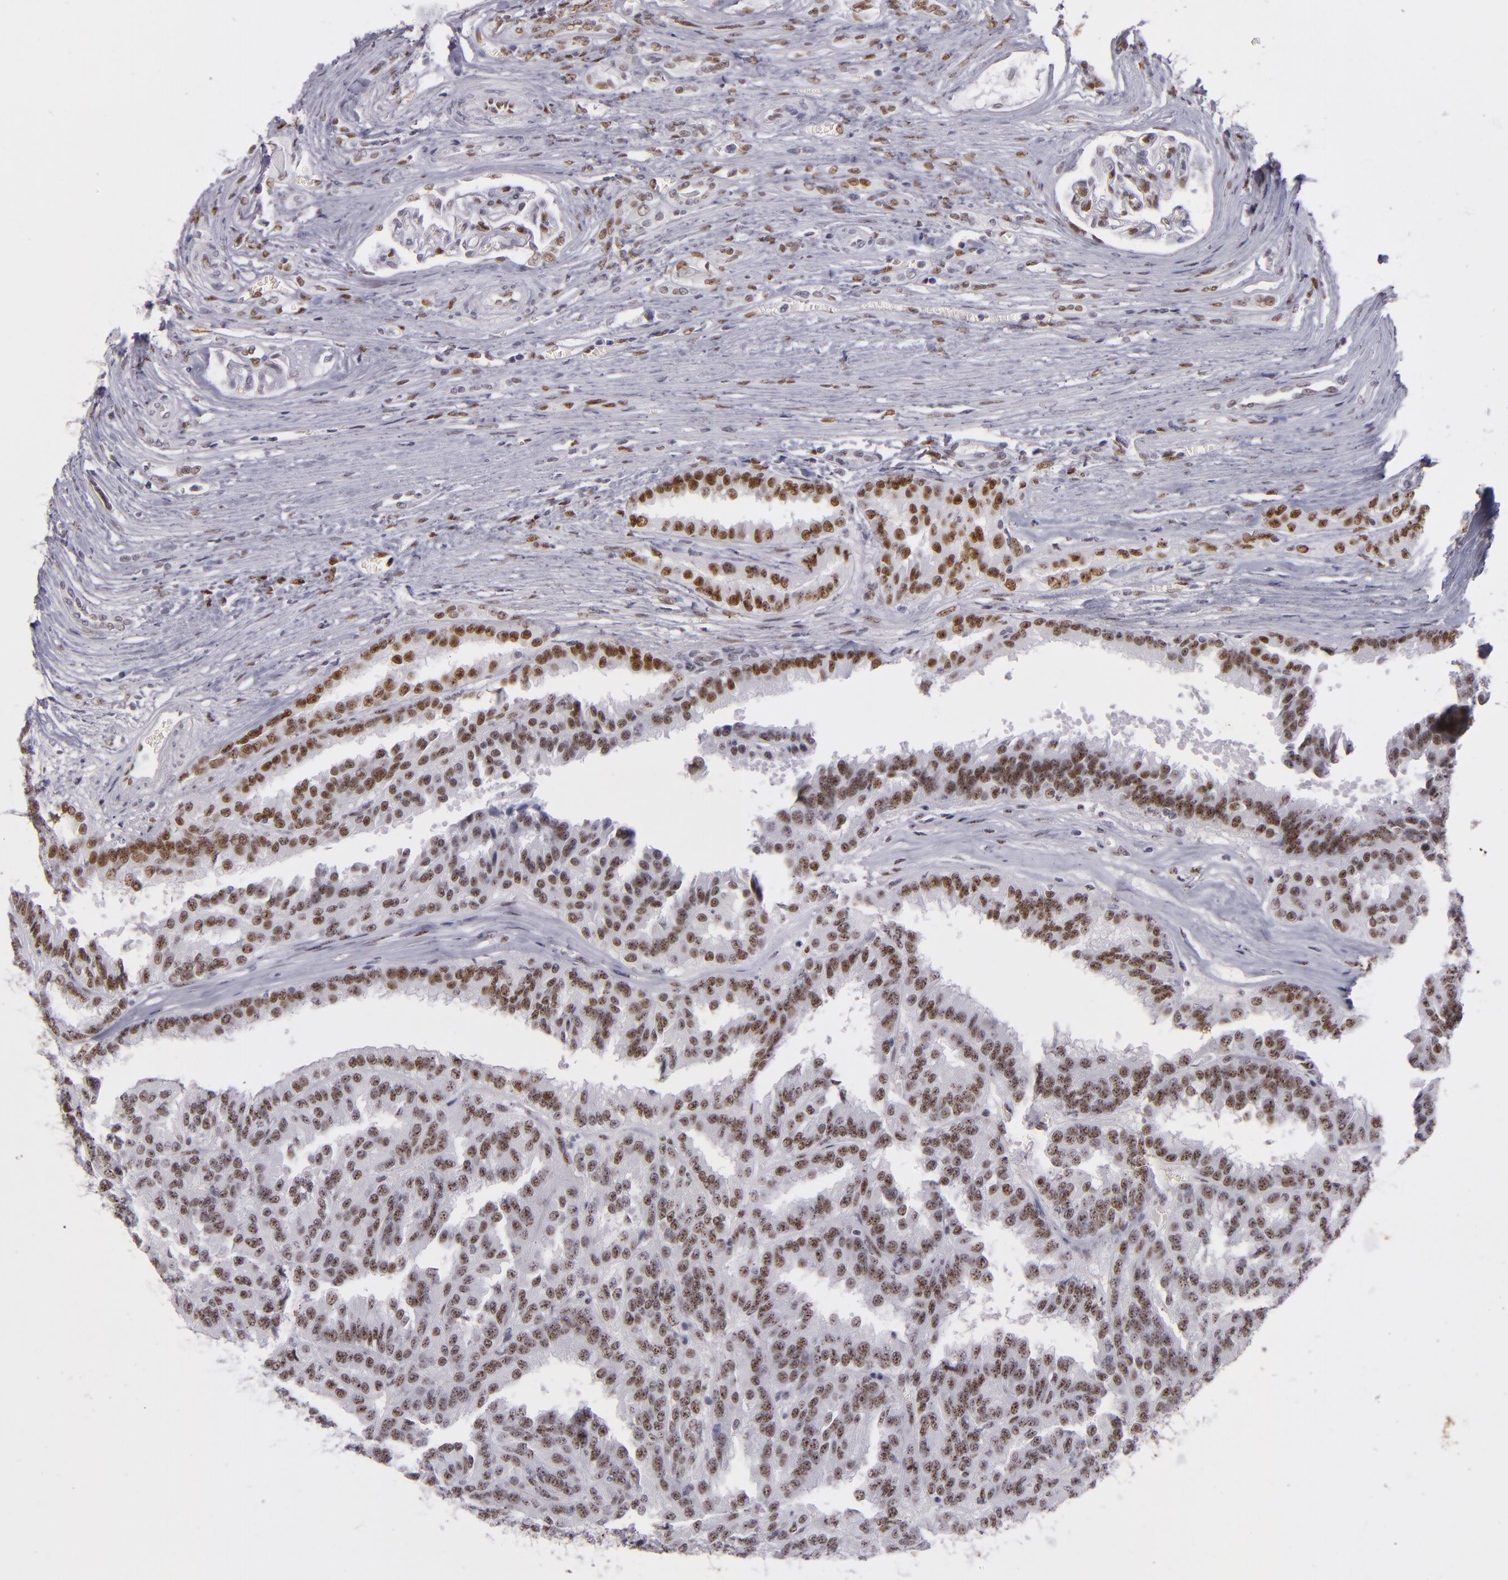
{"staining": {"intensity": "strong", "quantity": ">75%", "location": "nuclear"}, "tissue": "renal cancer", "cell_type": "Tumor cells", "image_type": "cancer", "snomed": [{"axis": "morphology", "description": "Adenocarcinoma, NOS"}, {"axis": "topography", "description": "Kidney"}], "caption": "IHC of human renal cancer displays high levels of strong nuclear positivity in about >75% of tumor cells.", "gene": "TOP3A", "patient": {"sex": "male", "age": 46}}